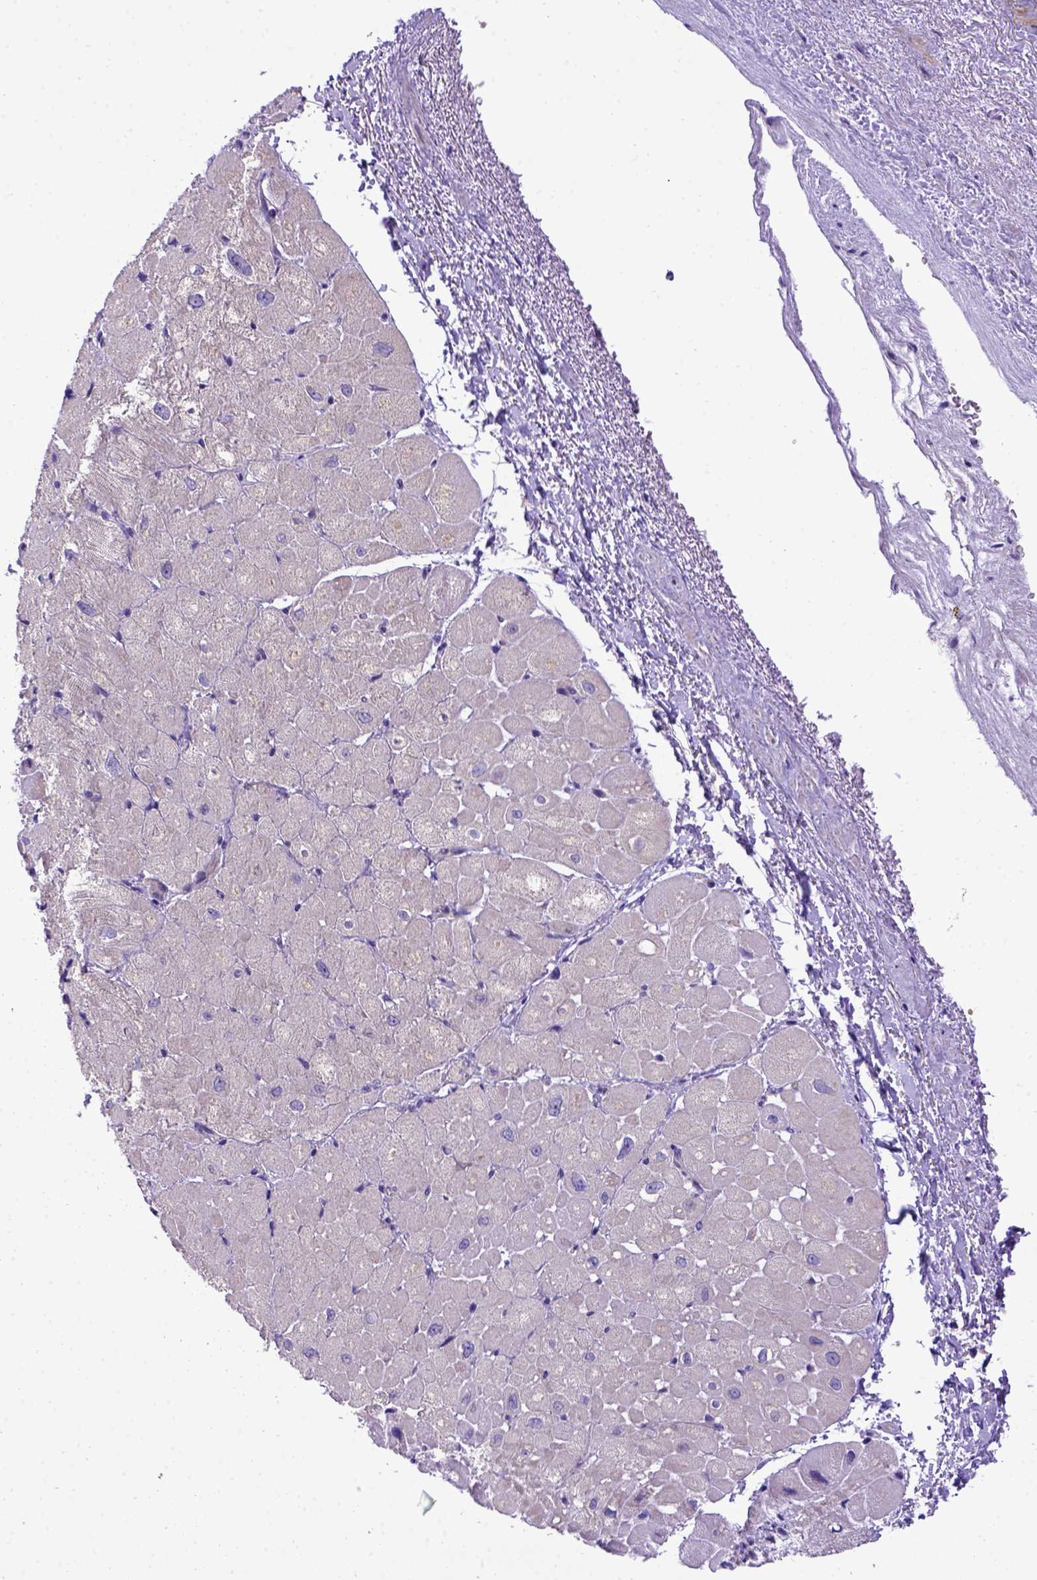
{"staining": {"intensity": "negative", "quantity": "none", "location": "none"}, "tissue": "heart muscle", "cell_type": "Cardiomyocytes", "image_type": "normal", "snomed": [{"axis": "morphology", "description": "Normal tissue, NOS"}, {"axis": "topography", "description": "Heart"}], "caption": "Cardiomyocytes are negative for protein expression in unremarkable human heart muscle. (DAB (3,3'-diaminobenzidine) immunohistochemistry with hematoxylin counter stain).", "gene": "ADAM12", "patient": {"sex": "male", "age": 62}}